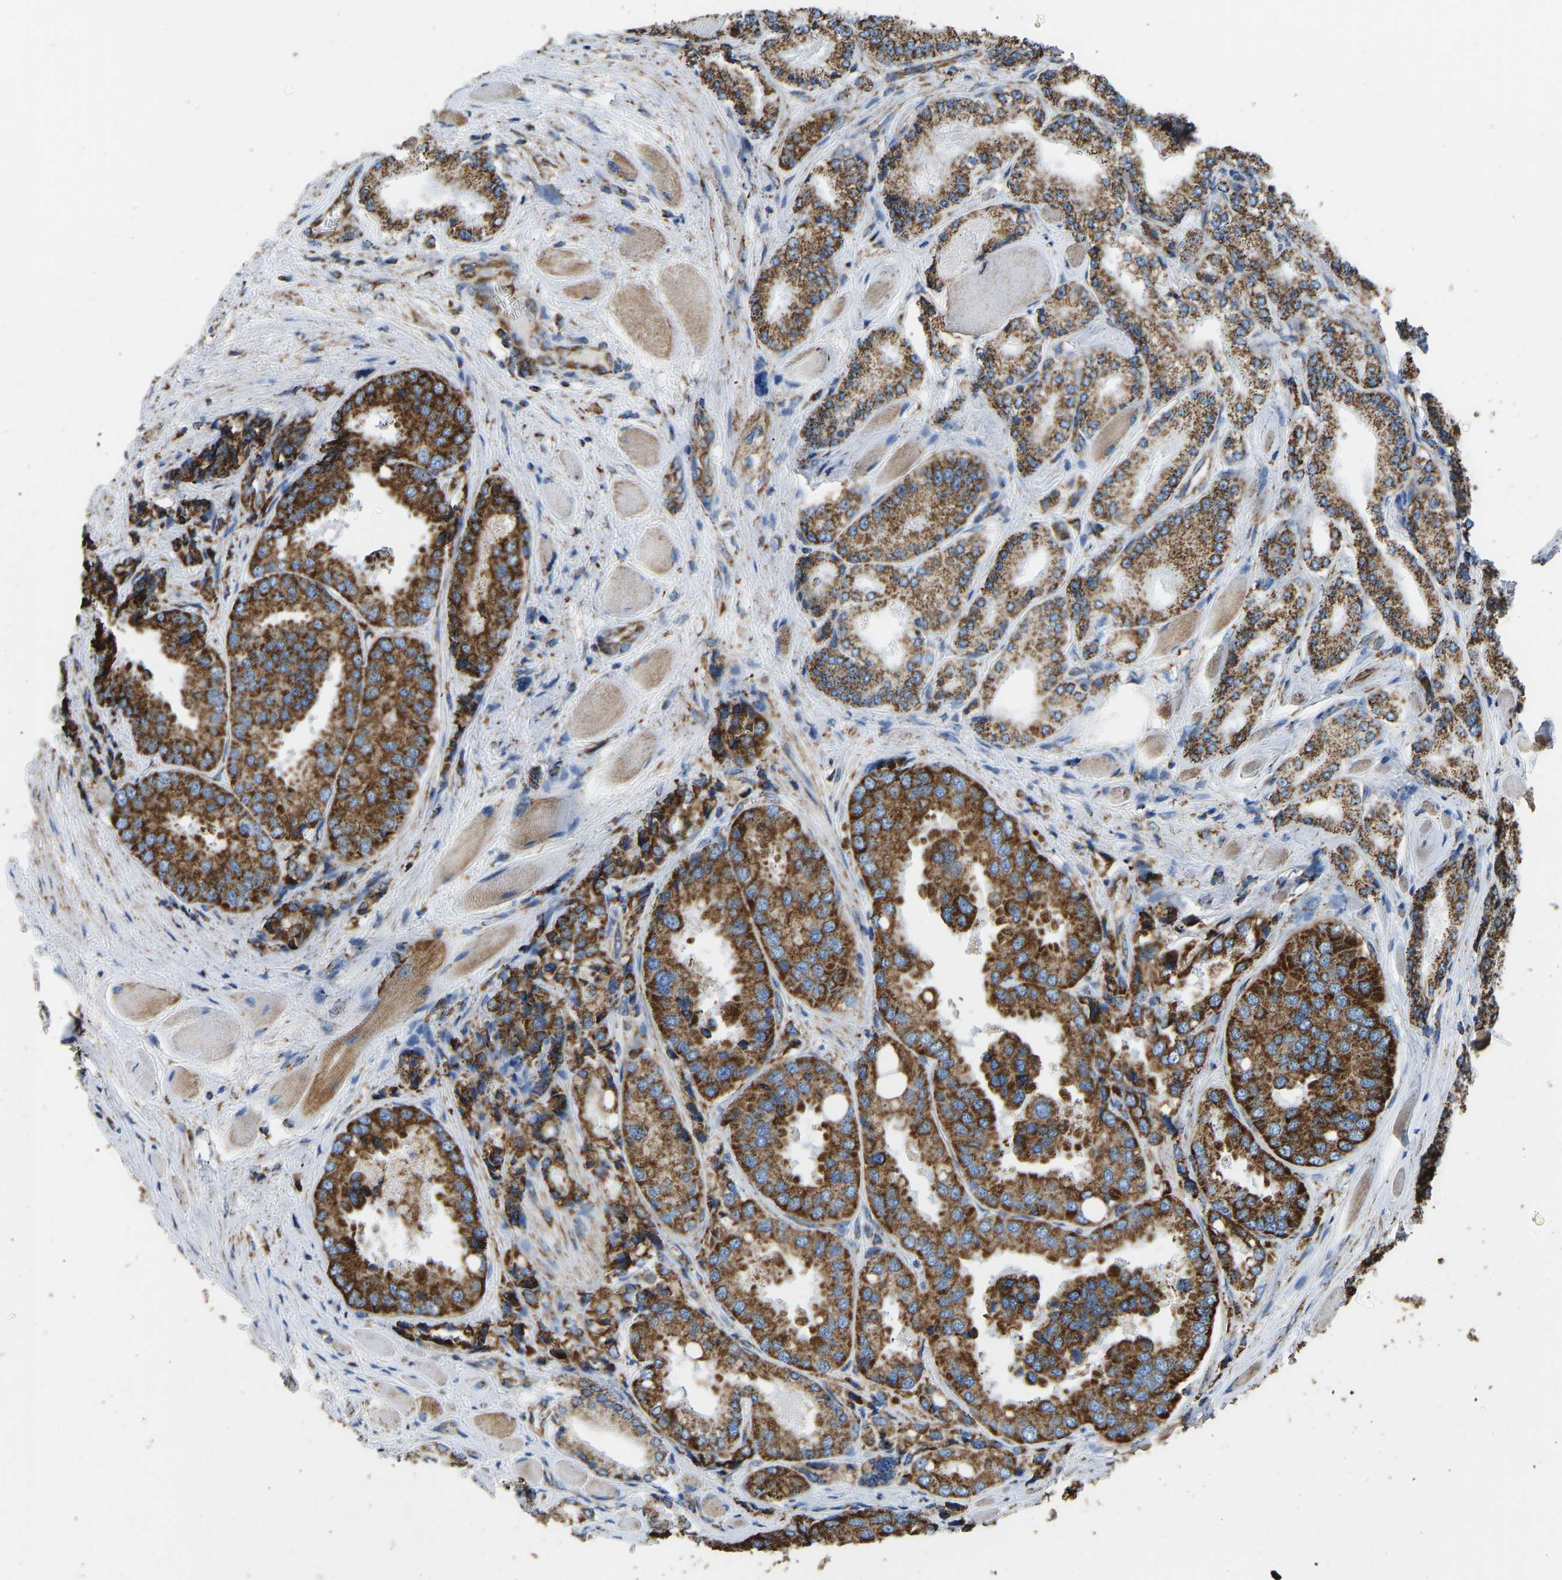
{"staining": {"intensity": "strong", "quantity": ">75%", "location": "cytoplasmic/membranous"}, "tissue": "prostate cancer", "cell_type": "Tumor cells", "image_type": "cancer", "snomed": [{"axis": "morphology", "description": "Adenocarcinoma, High grade"}, {"axis": "topography", "description": "Prostate"}], "caption": "Immunohistochemistry (IHC) of human adenocarcinoma (high-grade) (prostate) reveals high levels of strong cytoplasmic/membranous staining in about >75% of tumor cells.", "gene": "IRX6", "patient": {"sex": "male", "age": 50}}